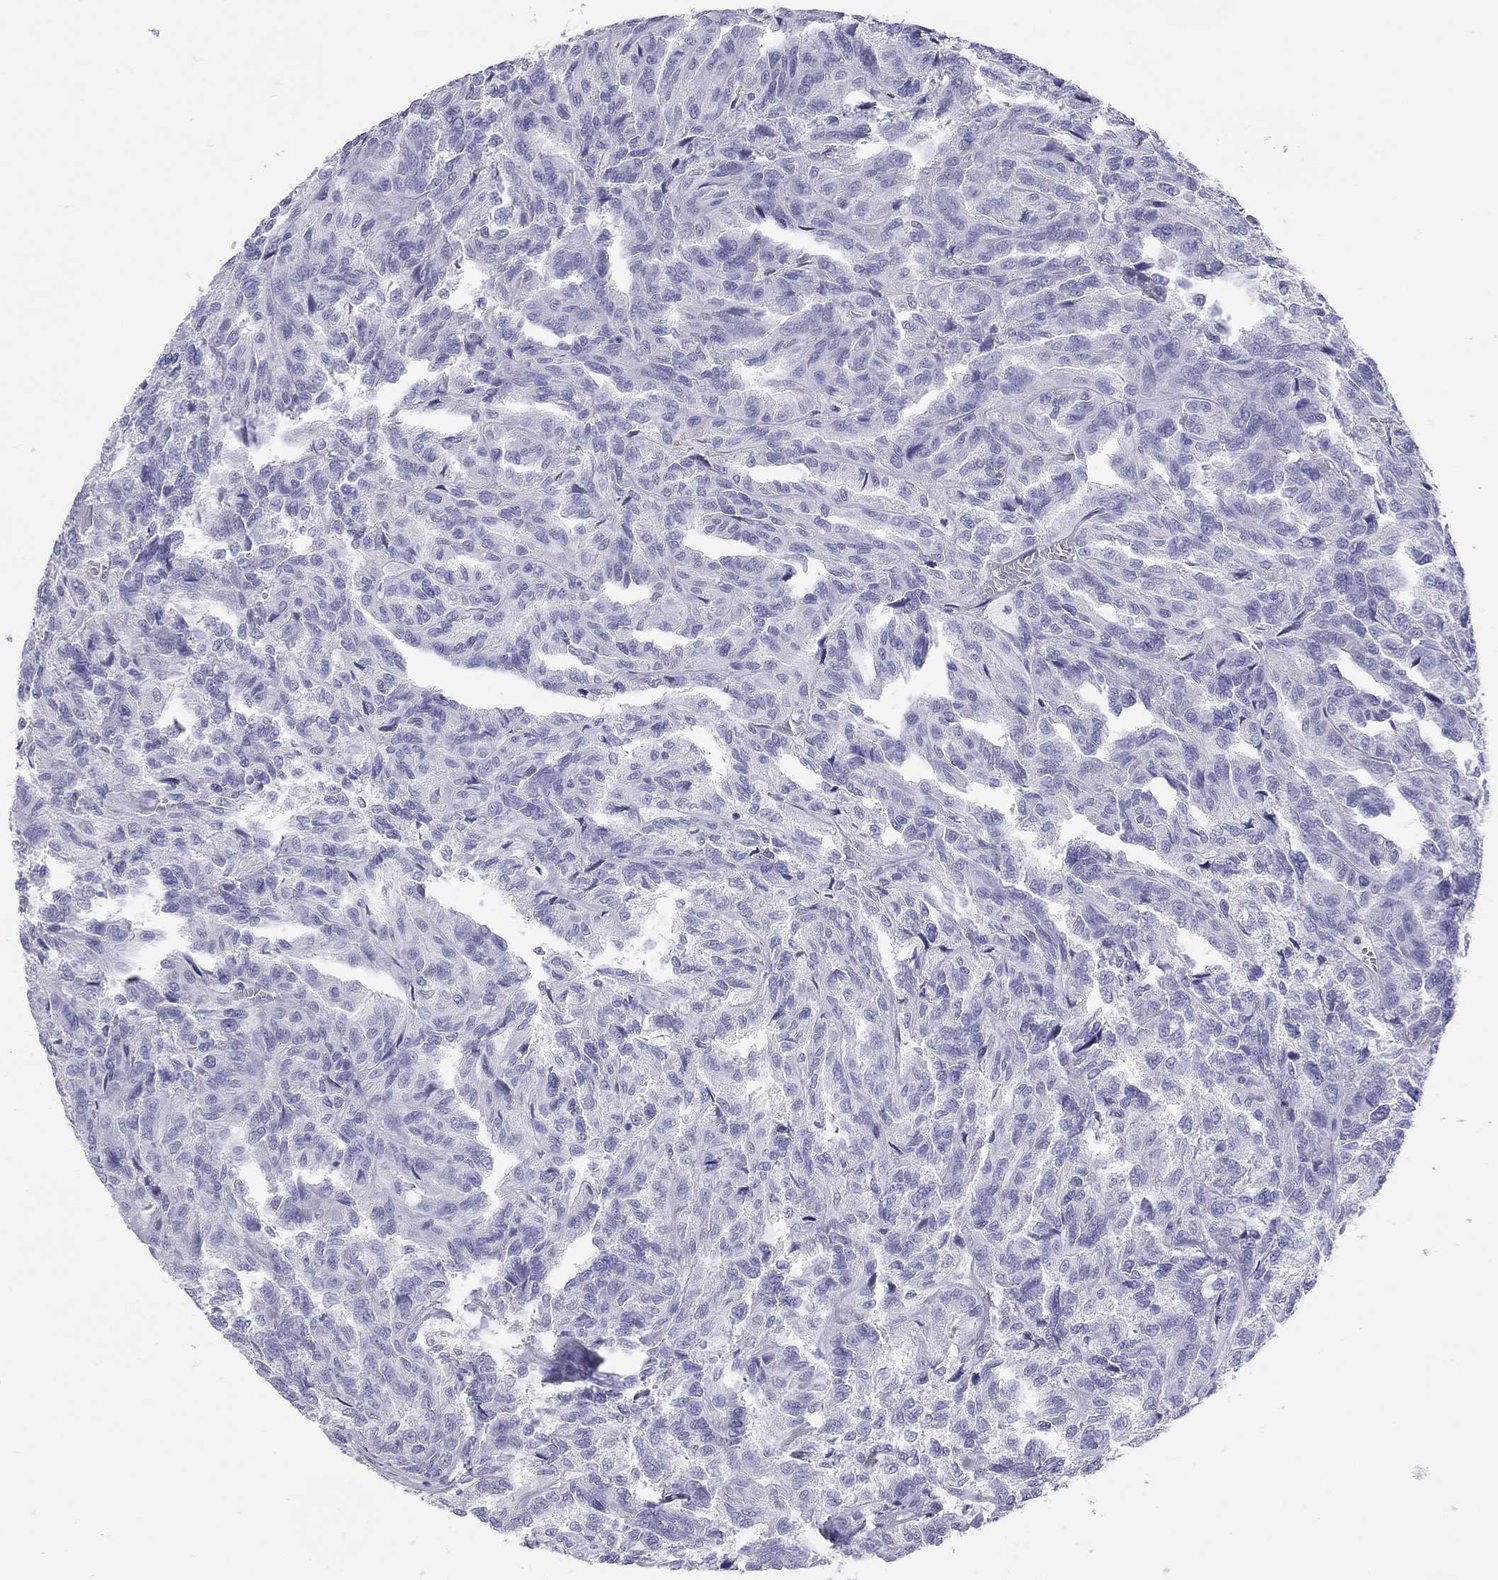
{"staining": {"intensity": "negative", "quantity": "none", "location": "none"}, "tissue": "renal cancer", "cell_type": "Tumor cells", "image_type": "cancer", "snomed": [{"axis": "morphology", "description": "Adenocarcinoma, NOS"}, {"axis": "topography", "description": "Kidney"}], "caption": "Renal cancer was stained to show a protein in brown. There is no significant positivity in tumor cells.", "gene": "DPY19L2", "patient": {"sex": "male", "age": 79}}